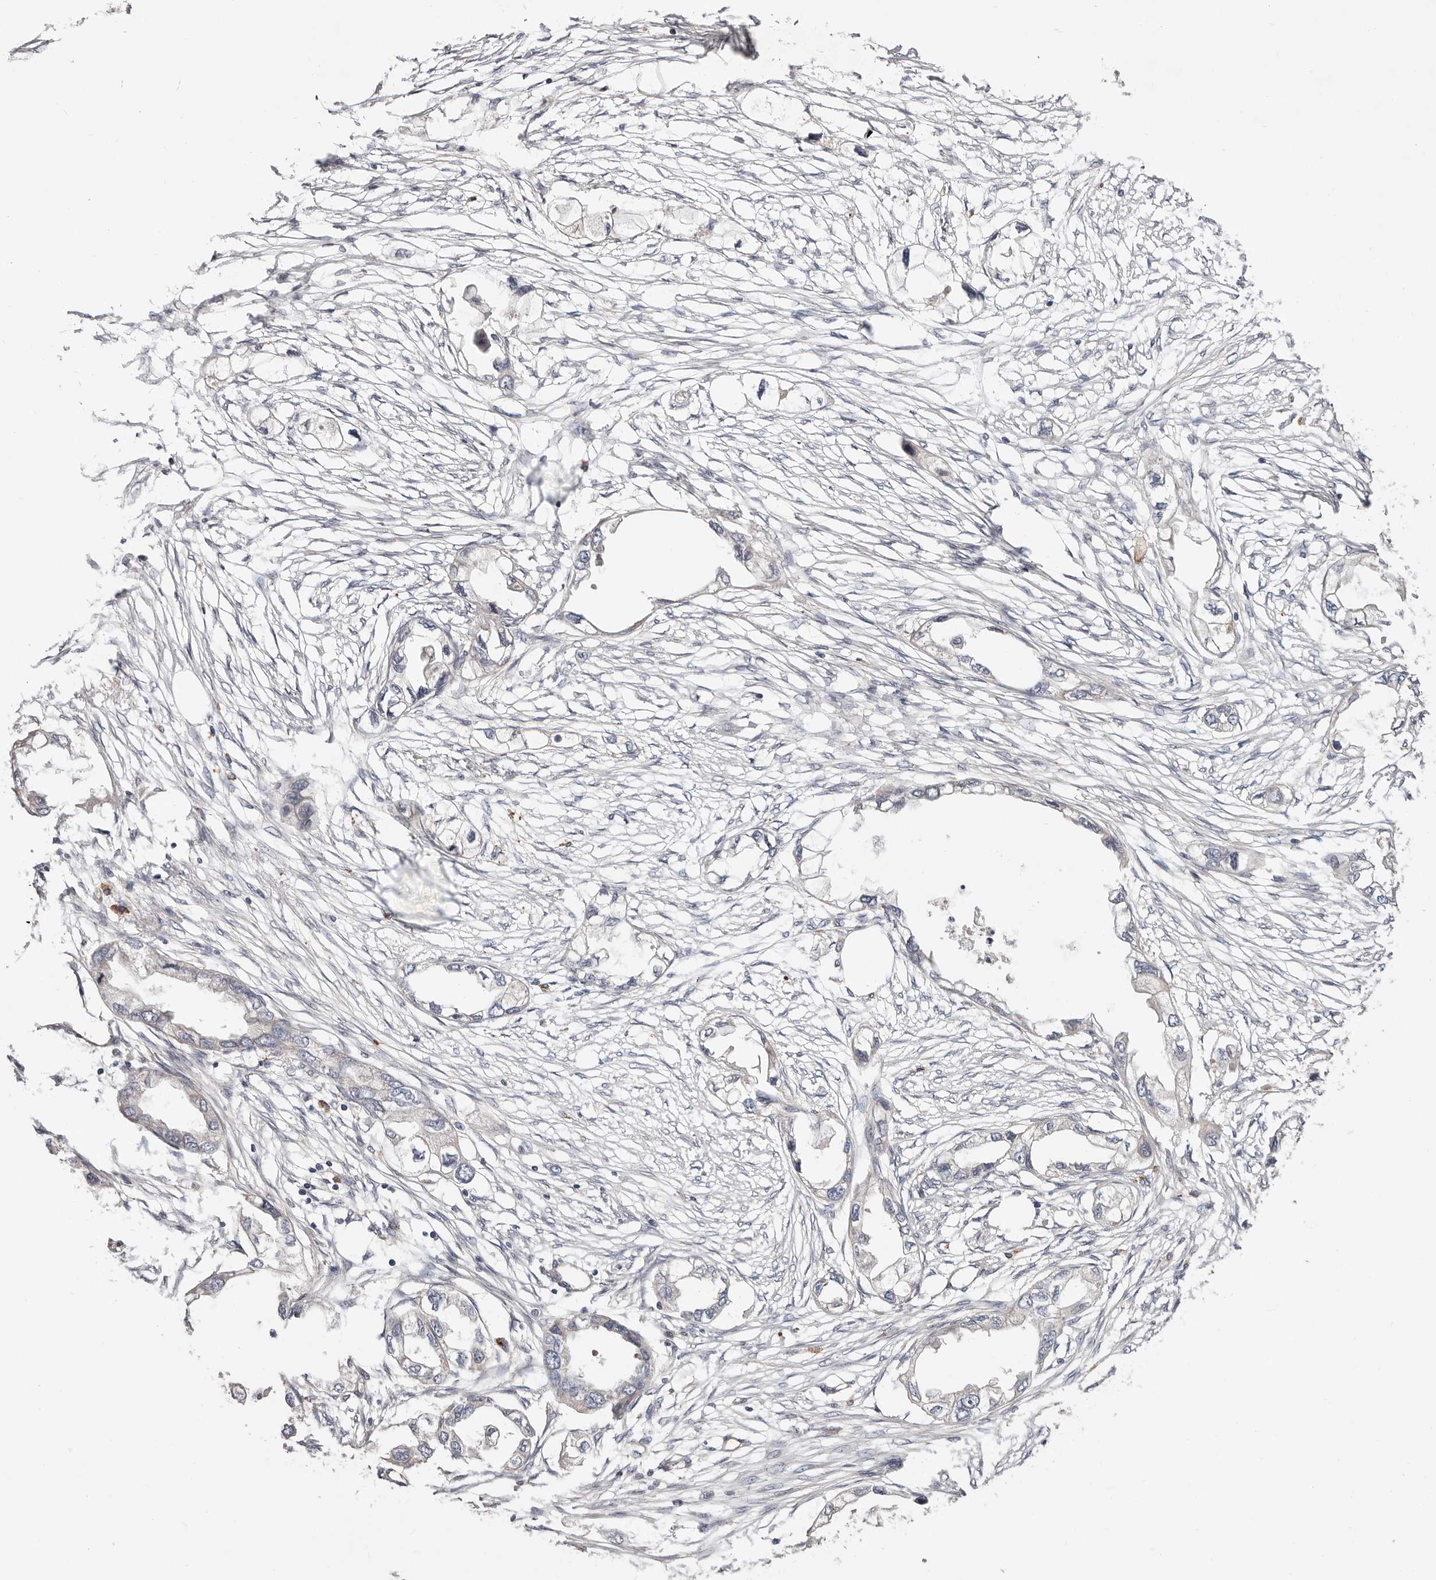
{"staining": {"intensity": "negative", "quantity": "none", "location": "none"}, "tissue": "endometrial cancer", "cell_type": "Tumor cells", "image_type": "cancer", "snomed": [{"axis": "morphology", "description": "Adenocarcinoma, NOS"}, {"axis": "morphology", "description": "Adenocarcinoma, metastatic, NOS"}, {"axis": "topography", "description": "Adipose tissue"}, {"axis": "topography", "description": "Endometrium"}], "caption": "Immunohistochemical staining of human endometrial adenocarcinoma displays no significant positivity in tumor cells.", "gene": "MACF1", "patient": {"sex": "female", "age": 67}}